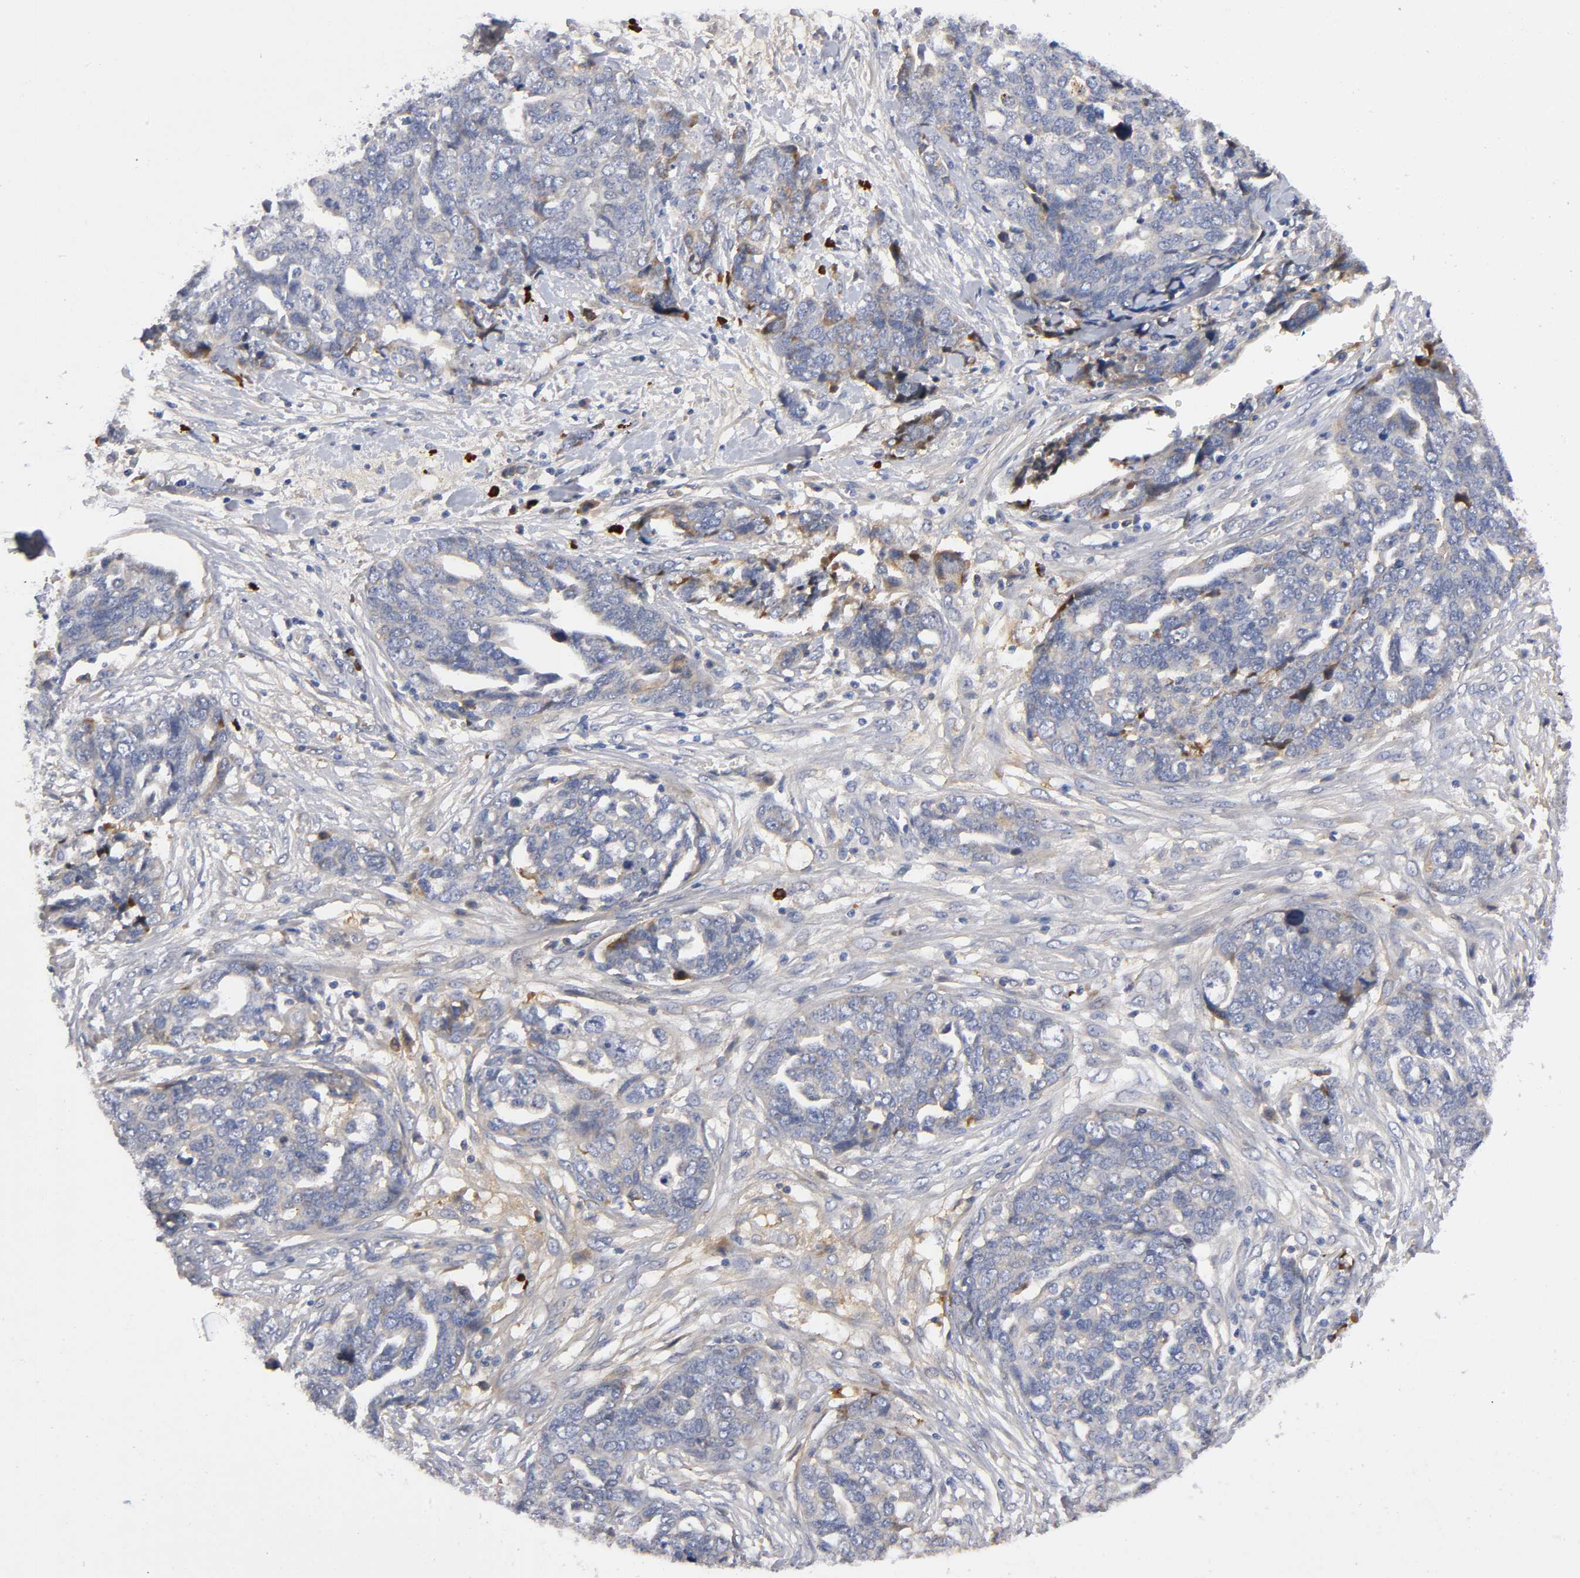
{"staining": {"intensity": "weak", "quantity": "25%-75%", "location": "cytoplasmic/membranous"}, "tissue": "ovarian cancer", "cell_type": "Tumor cells", "image_type": "cancer", "snomed": [{"axis": "morphology", "description": "Normal tissue, NOS"}, {"axis": "morphology", "description": "Cystadenocarcinoma, serous, NOS"}, {"axis": "topography", "description": "Fallopian tube"}, {"axis": "topography", "description": "Ovary"}], "caption": "The micrograph demonstrates immunohistochemical staining of ovarian cancer. There is weak cytoplasmic/membranous staining is present in approximately 25%-75% of tumor cells. (brown staining indicates protein expression, while blue staining denotes nuclei).", "gene": "NOVA1", "patient": {"sex": "female", "age": 56}}